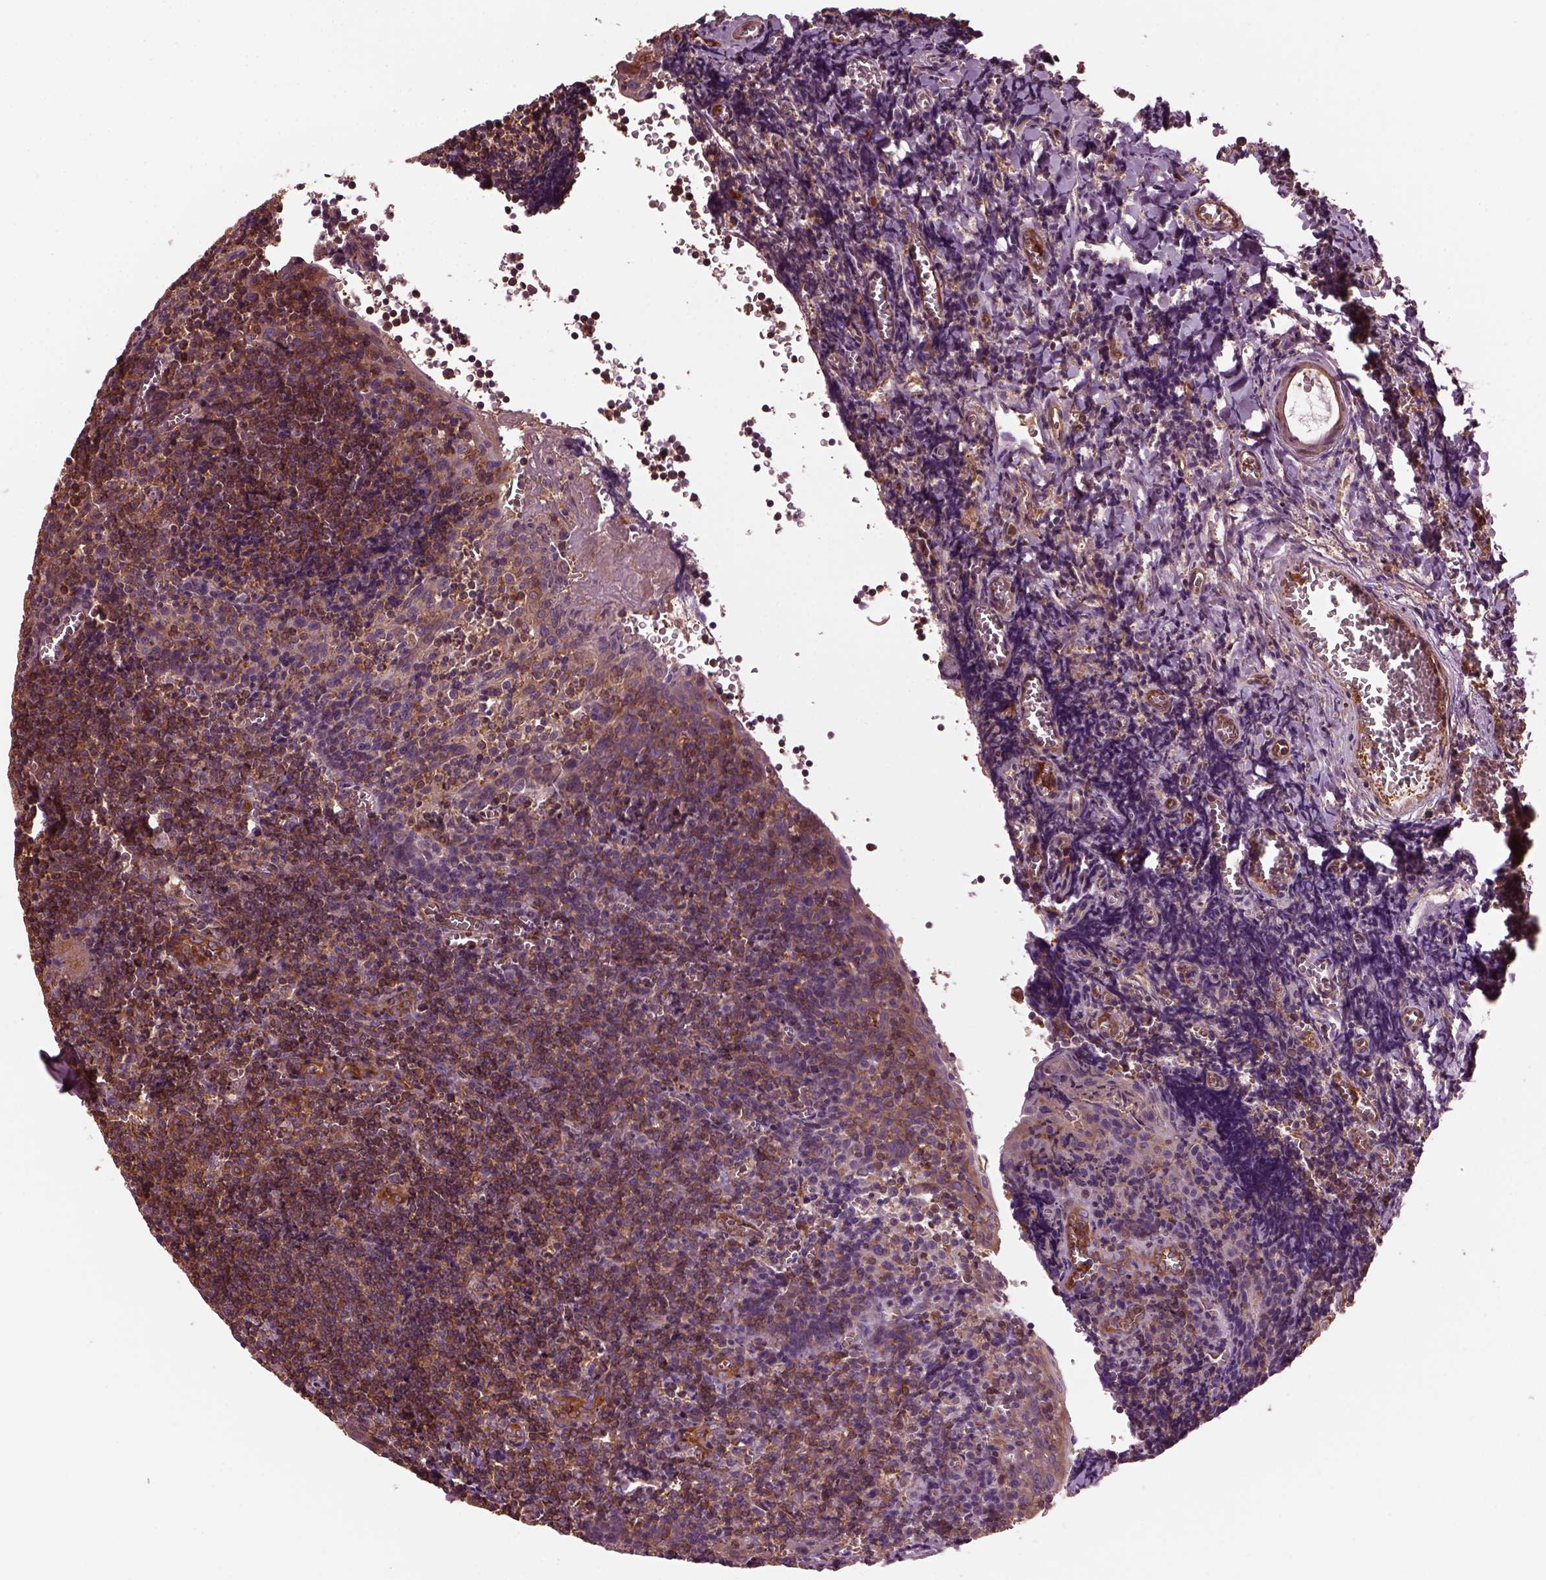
{"staining": {"intensity": "moderate", "quantity": ">75%", "location": "cytoplasmic/membranous"}, "tissue": "tonsil", "cell_type": "Germinal center cells", "image_type": "normal", "snomed": [{"axis": "morphology", "description": "Normal tissue, NOS"}, {"axis": "morphology", "description": "Inflammation, NOS"}, {"axis": "topography", "description": "Tonsil"}], "caption": "Brown immunohistochemical staining in benign tonsil demonstrates moderate cytoplasmic/membranous positivity in approximately >75% of germinal center cells.", "gene": "MYL1", "patient": {"sex": "female", "age": 31}}